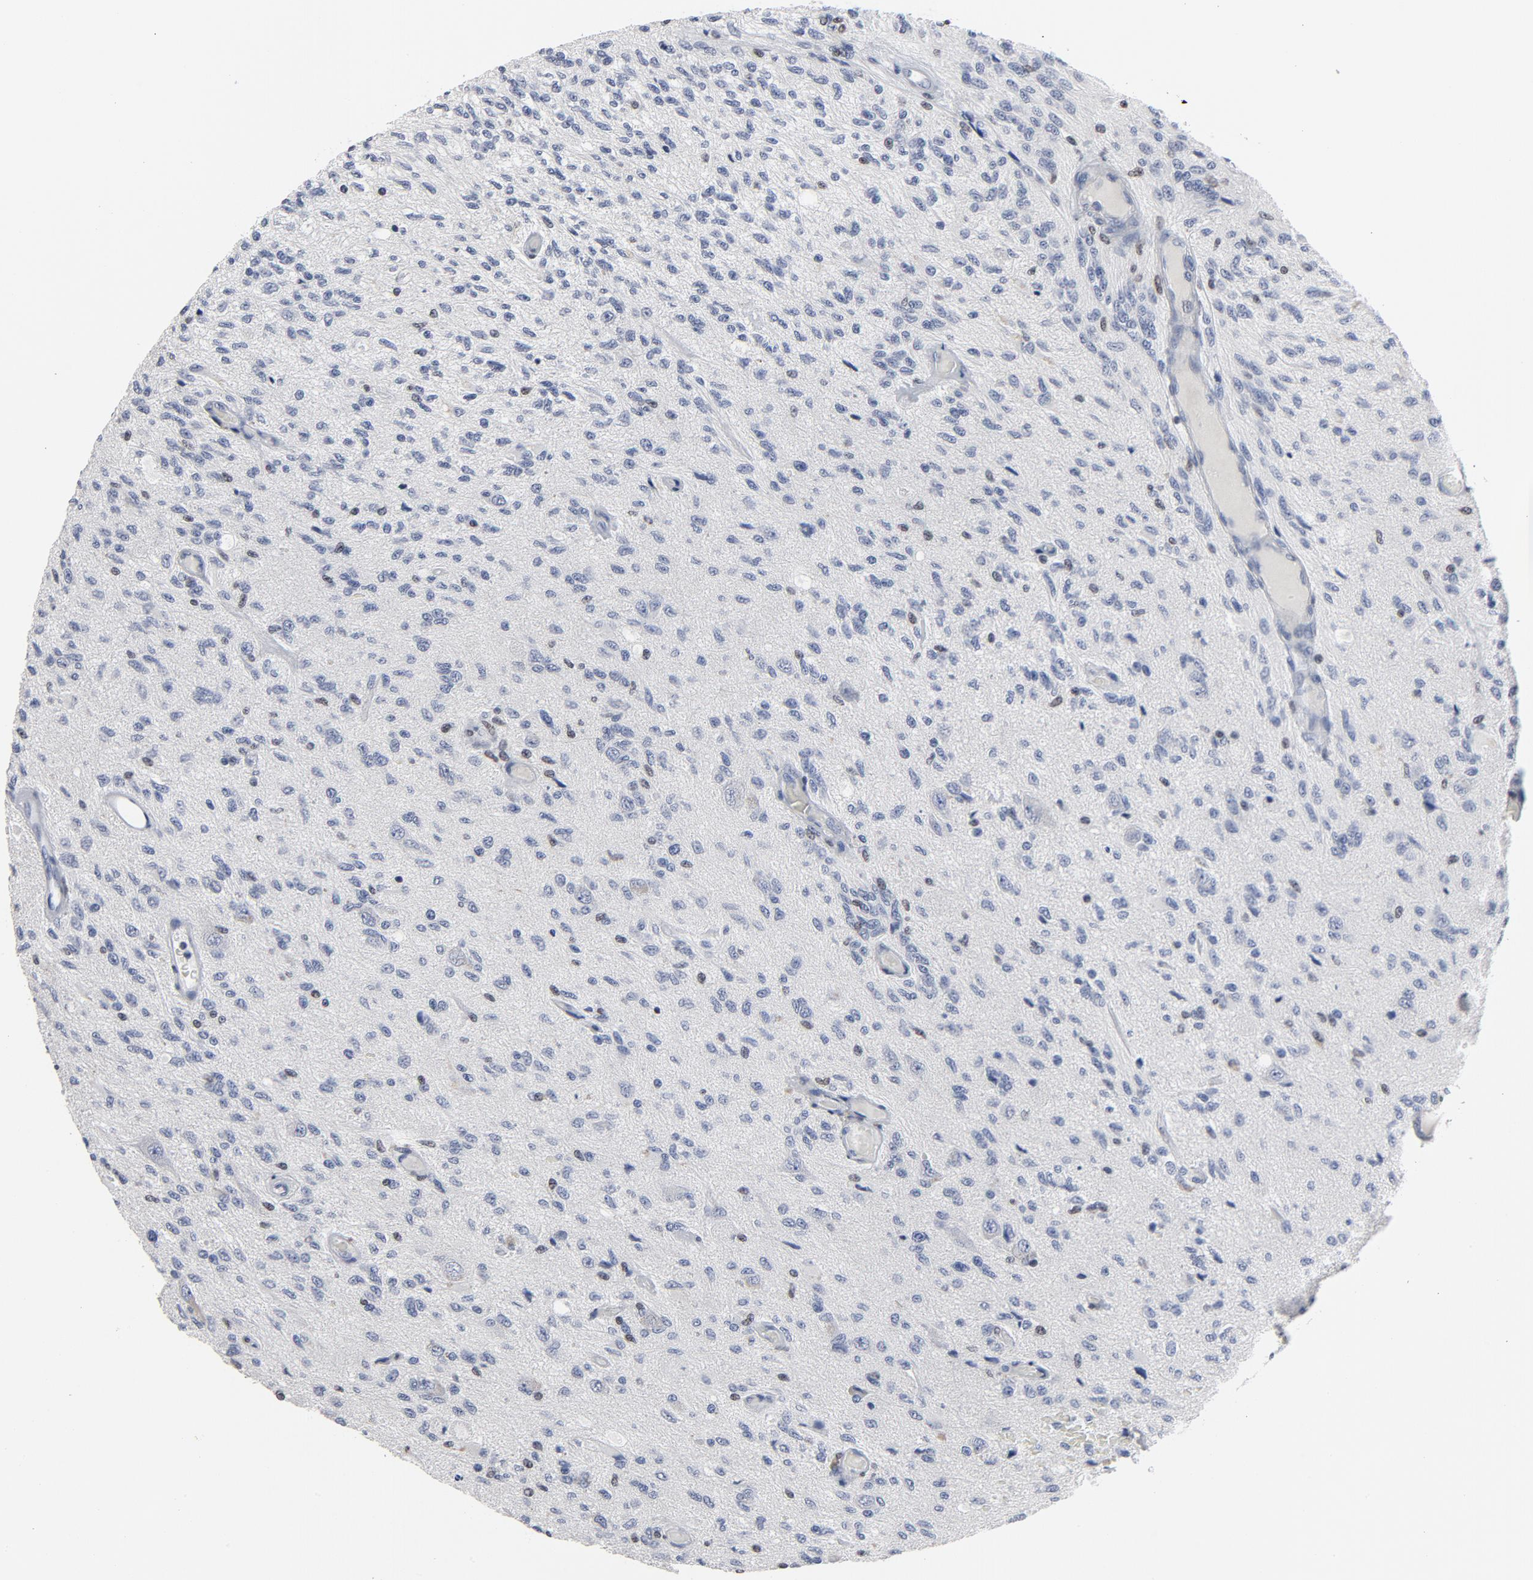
{"staining": {"intensity": "negative", "quantity": "none", "location": "none"}, "tissue": "glioma", "cell_type": "Tumor cells", "image_type": "cancer", "snomed": [{"axis": "morphology", "description": "Normal tissue, NOS"}, {"axis": "morphology", "description": "Glioma, malignant, High grade"}, {"axis": "topography", "description": "Cerebral cortex"}], "caption": "Tumor cells are negative for brown protein staining in glioma. Nuclei are stained in blue.", "gene": "NFKB1", "patient": {"sex": "male", "age": 77}}